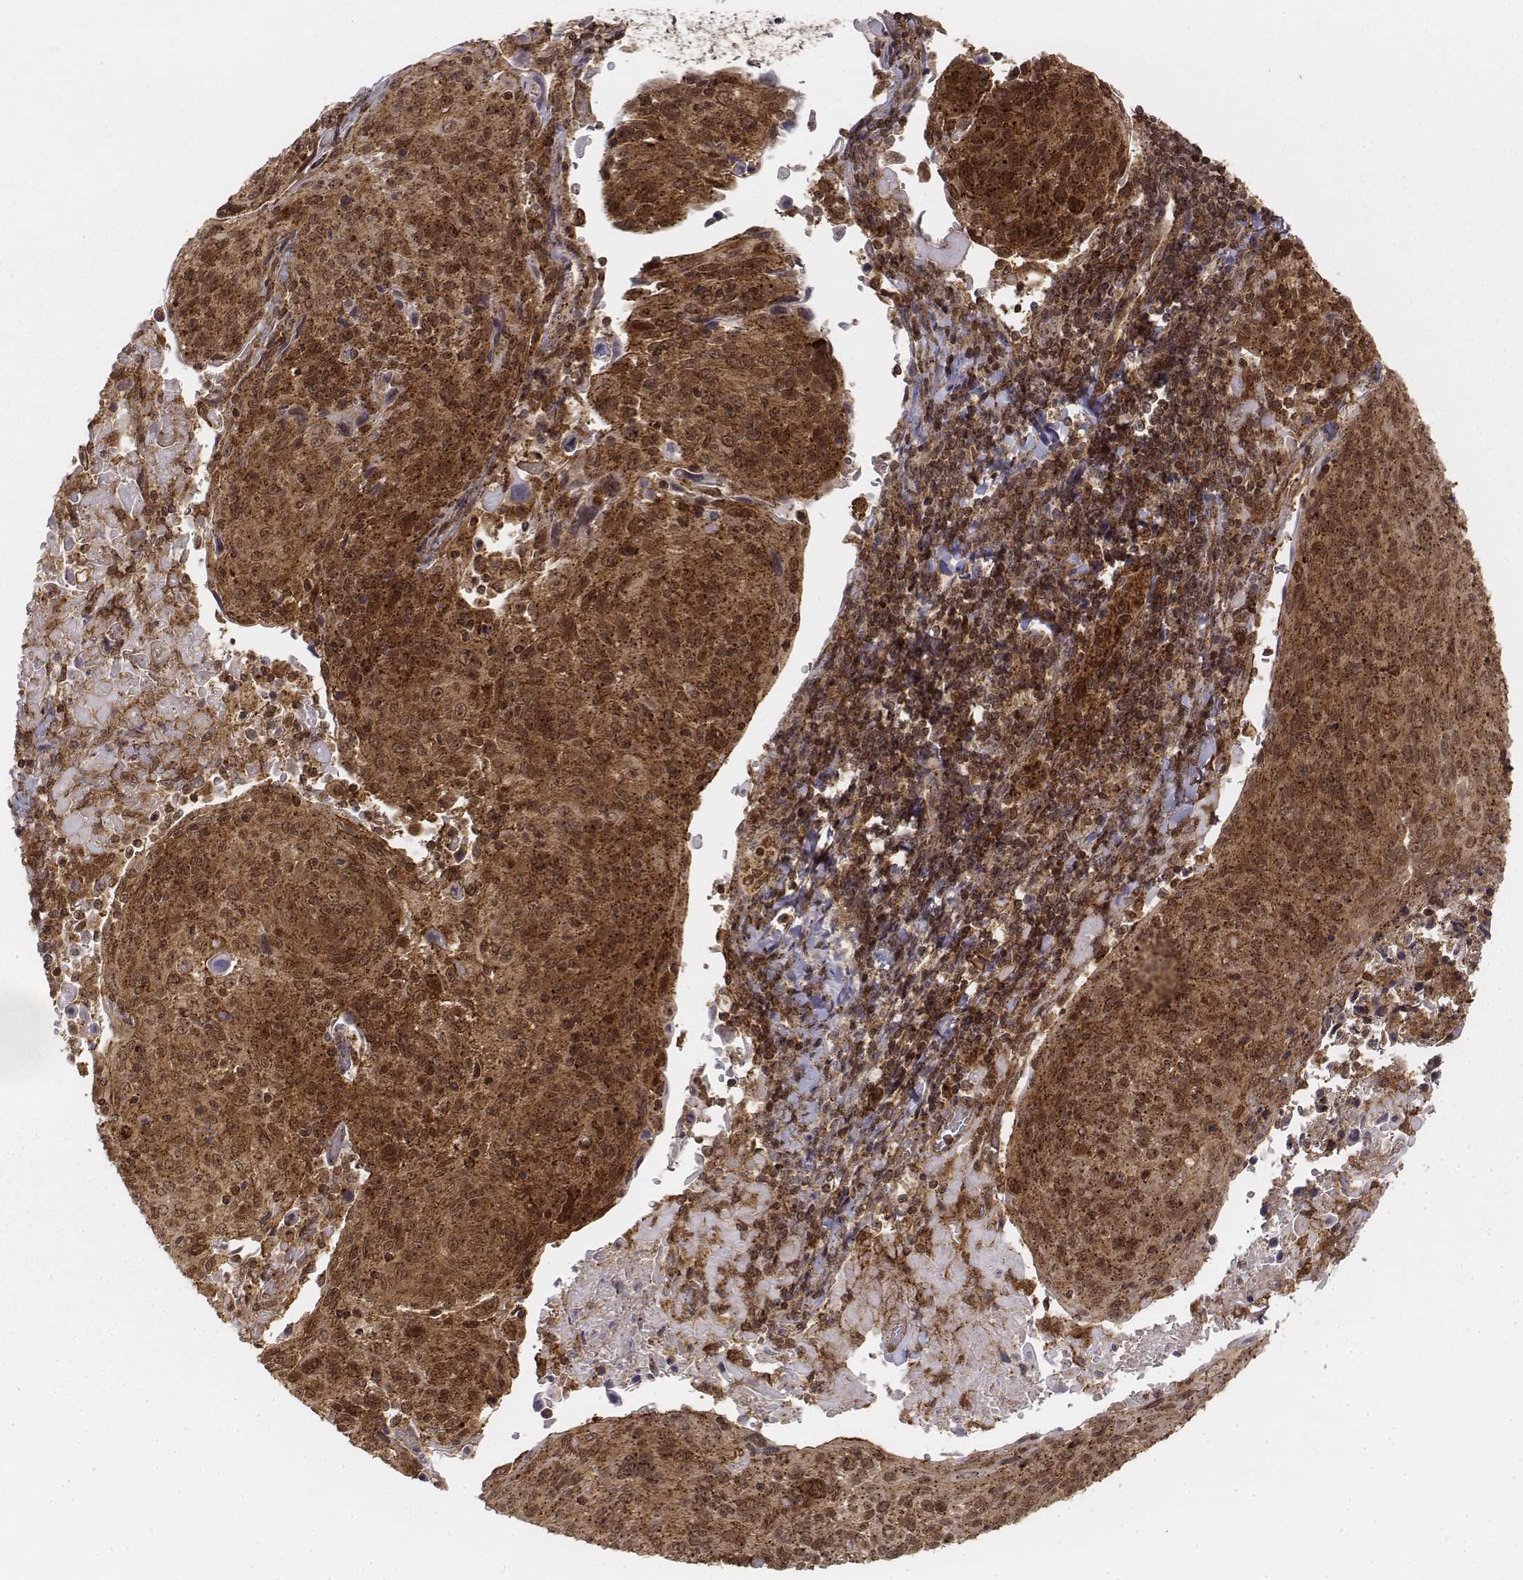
{"staining": {"intensity": "strong", "quantity": ">75%", "location": "cytoplasmic/membranous,nuclear"}, "tissue": "cervical cancer", "cell_type": "Tumor cells", "image_type": "cancer", "snomed": [{"axis": "morphology", "description": "Squamous cell carcinoma, NOS"}, {"axis": "topography", "description": "Cervix"}], "caption": "Cervical cancer (squamous cell carcinoma) was stained to show a protein in brown. There is high levels of strong cytoplasmic/membranous and nuclear positivity in approximately >75% of tumor cells. (DAB (3,3'-diaminobenzidine) IHC with brightfield microscopy, high magnification).", "gene": "ZFYVE19", "patient": {"sex": "female", "age": 61}}